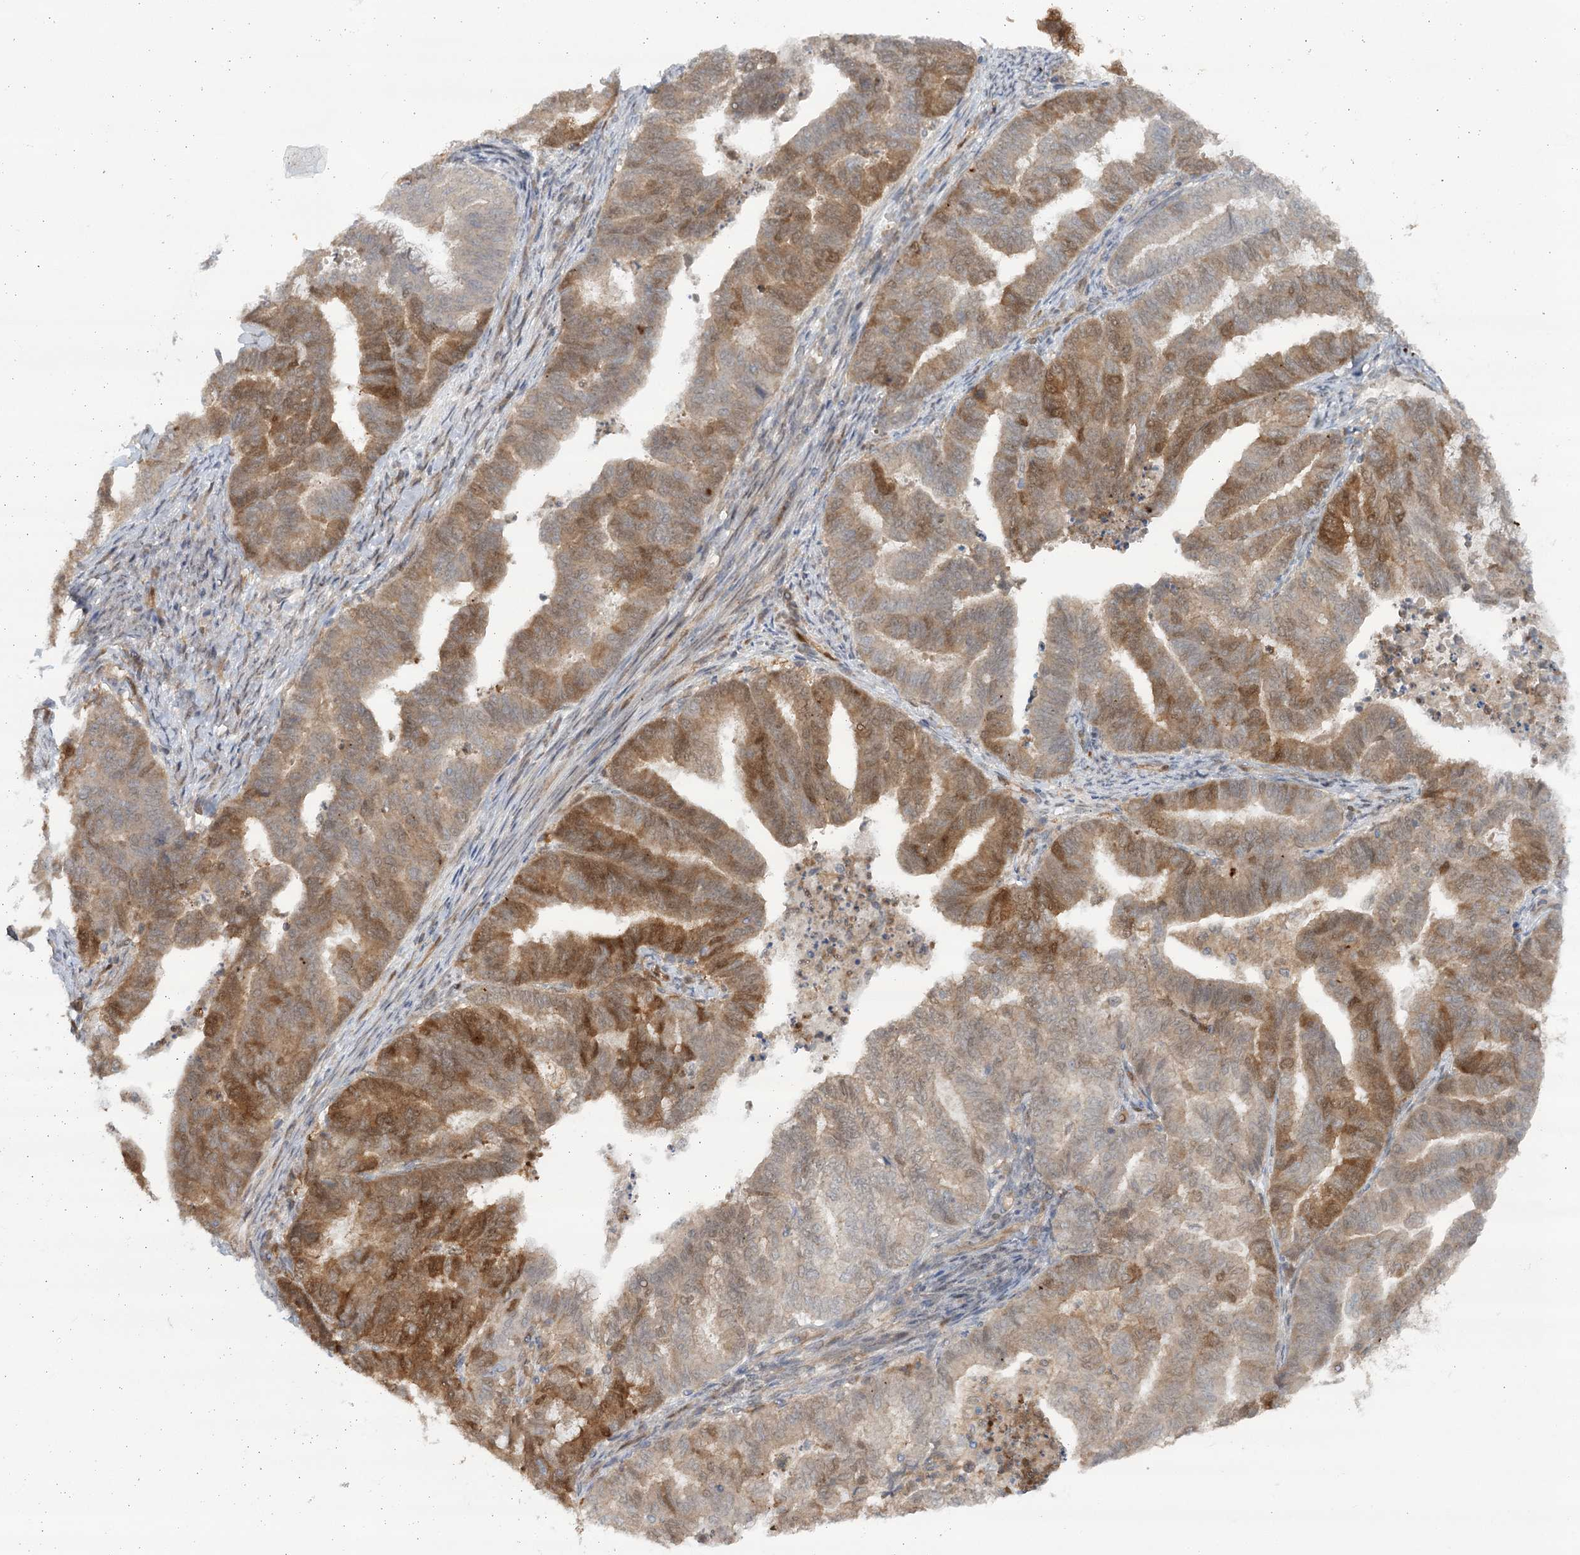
{"staining": {"intensity": "strong", "quantity": "25%-75%", "location": "cytoplasmic/membranous,nuclear"}, "tissue": "endometrial cancer", "cell_type": "Tumor cells", "image_type": "cancer", "snomed": [{"axis": "morphology", "description": "Adenocarcinoma, NOS"}, {"axis": "topography", "description": "Endometrium"}], "caption": "Brown immunohistochemical staining in endometrial adenocarcinoma reveals strong cytoplasmic/membranous and nuclear positivity in approximately 25%-75% of tumor cells.", "gene": "GBE1", "patient": {"sex": "female", "age": 79}}